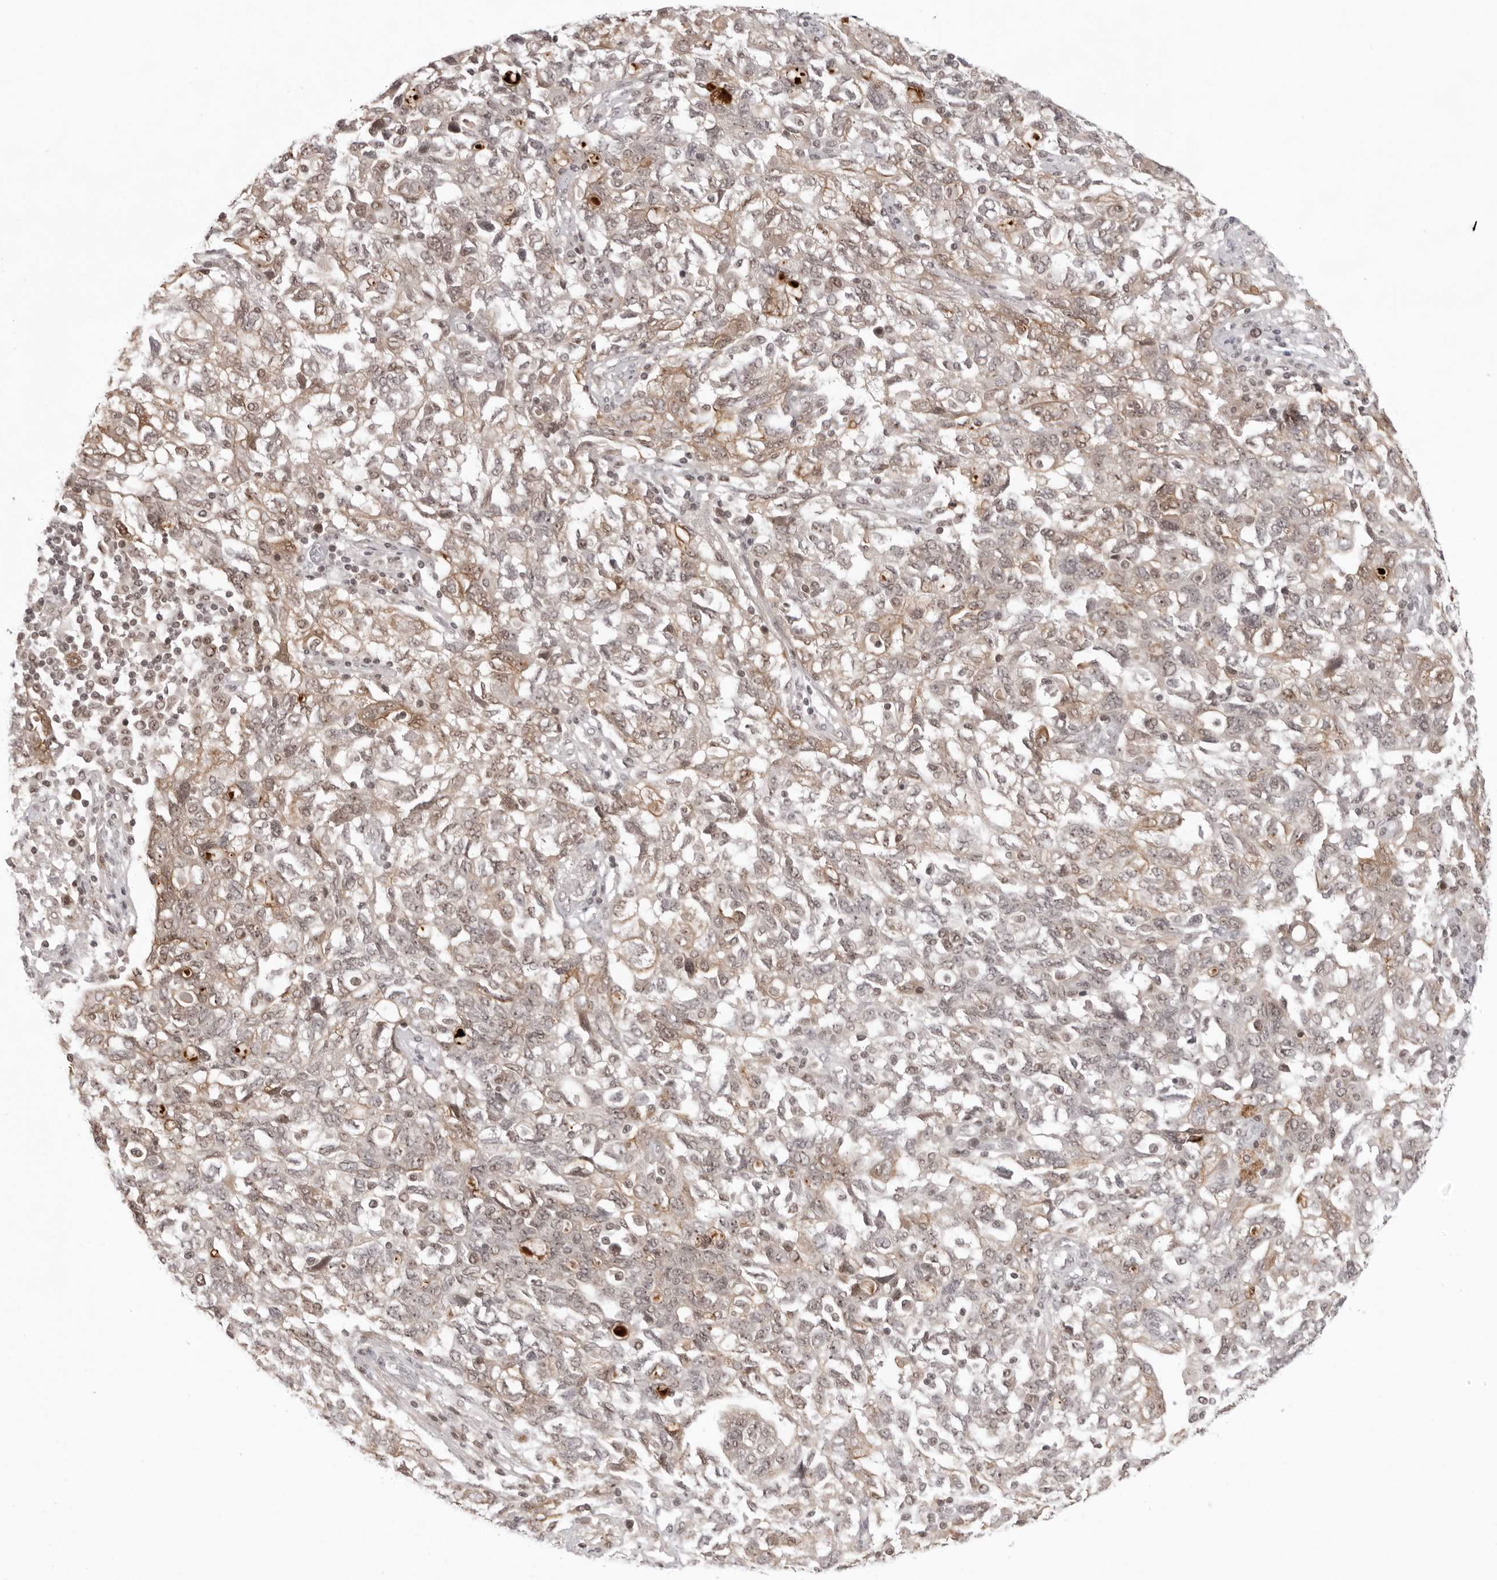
{"staining": {"intensity": "moderate", "quantity": "25%-75%", "location": "cytoplasmic/membranous"}, "tissue": "ovarian cancer", "cell_type": "Tumor cells", "image_type": "cancer", "snomed": [{"axis": "morphology", "description": "Carcinoma, NOS"}, {"axis": "morphology", "description": "Cystadenocarcinoma, serous, NOS"}, {"axis": "topography", "description": "Ovary"}], "caption": "There is medium levels of moderate cytoplasmic/membranous staining in tumor cells of ovarian cancer (carcinoma), as demonstrated by immunohistochemical staining (brown color).", "gene": "EXOSC10", "patient": {"sex": "female", "age": 69}}